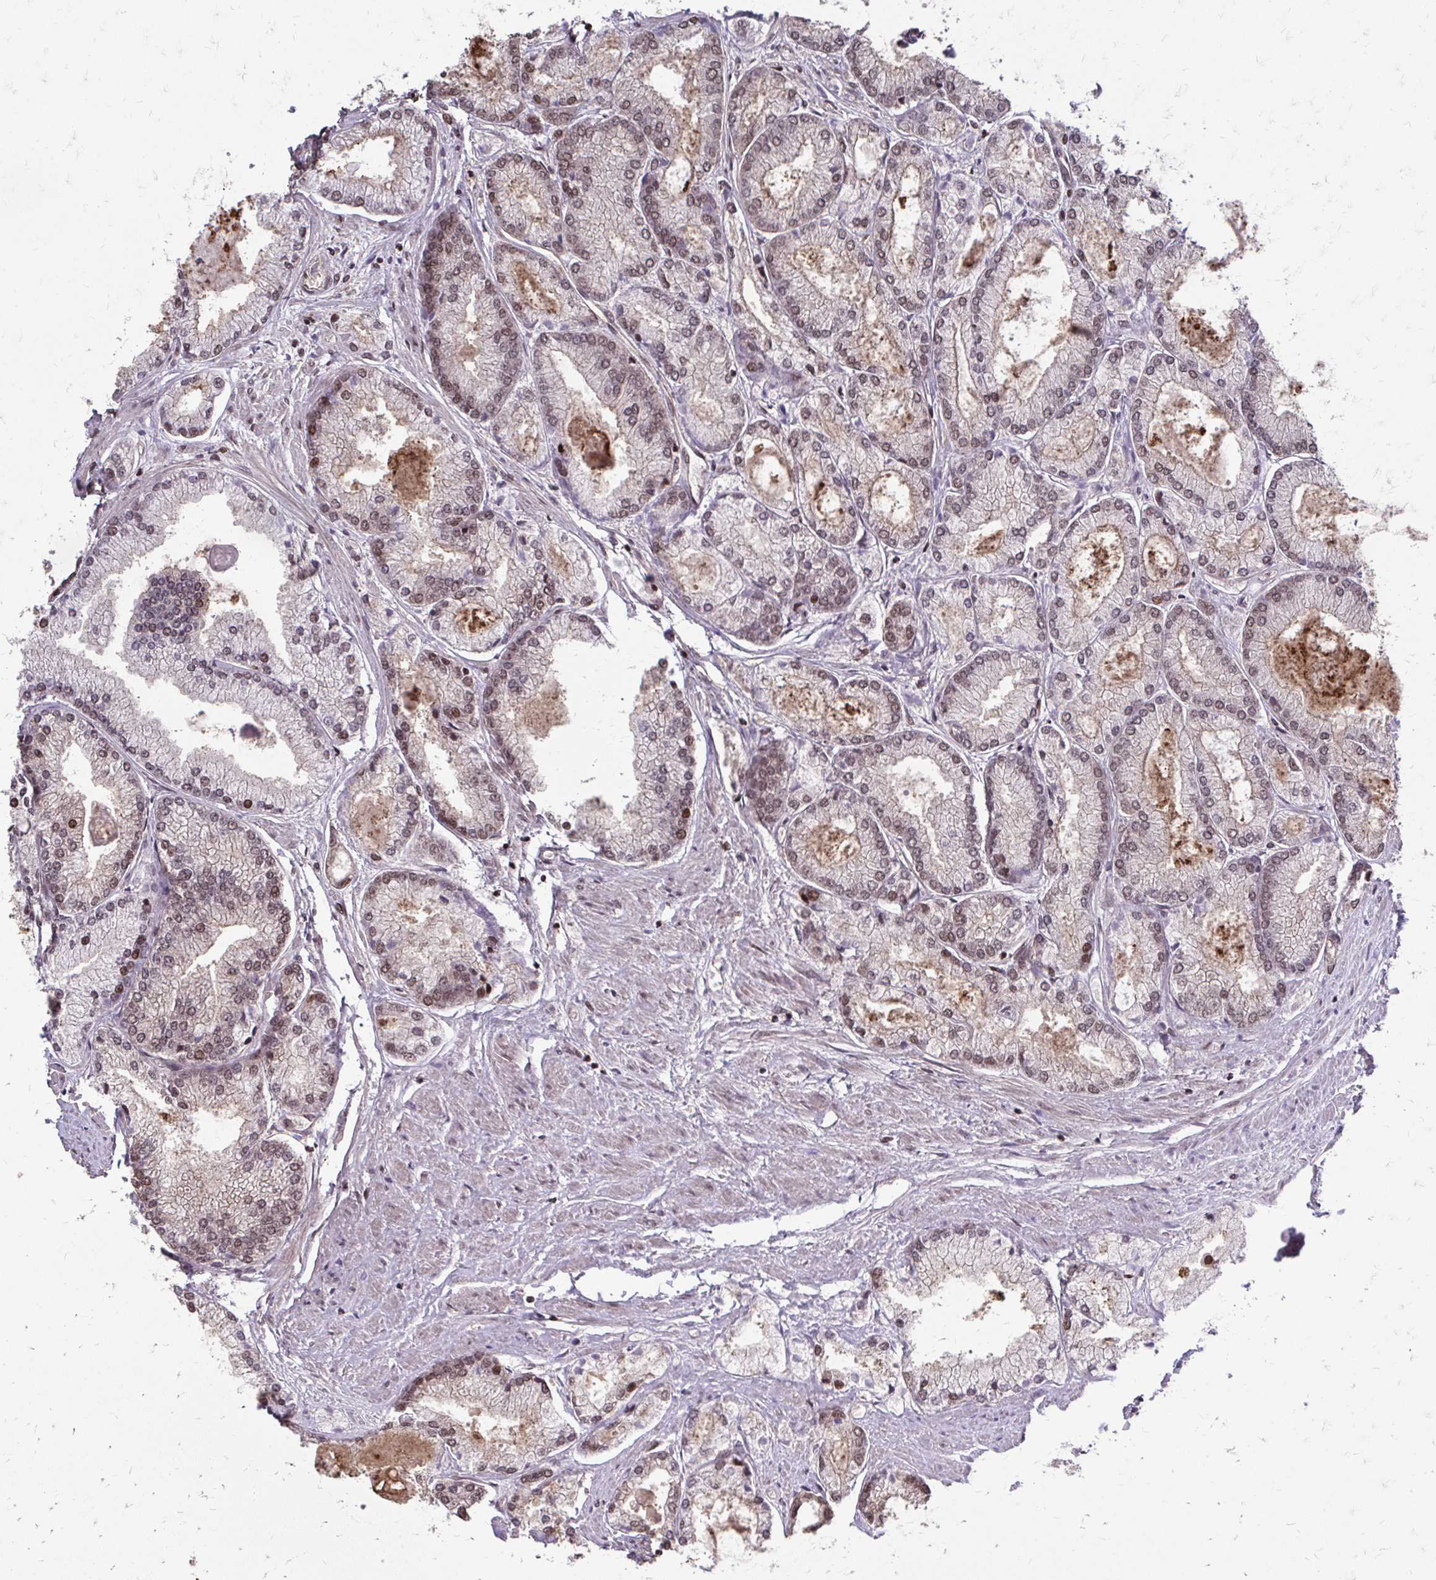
{"staining": {"intensity": "moderate", "quantity": ">75%", "location": "nuclear"}, "tissue": "prostate cancer", "cell_type": "Tumor cells", "image_type": "cancer", "snomed": [{"axis": "morphology", "description": "Adenocarcinoma, High grade"}, {"axis": "topography", "description": "Prostate"}], "caption": "A brown stain highlights moderate nuclear expression of a protein in human prostate cancer tumor cells.", "gene": "SS18", "patient": {"sex": "male", "age": 68}}